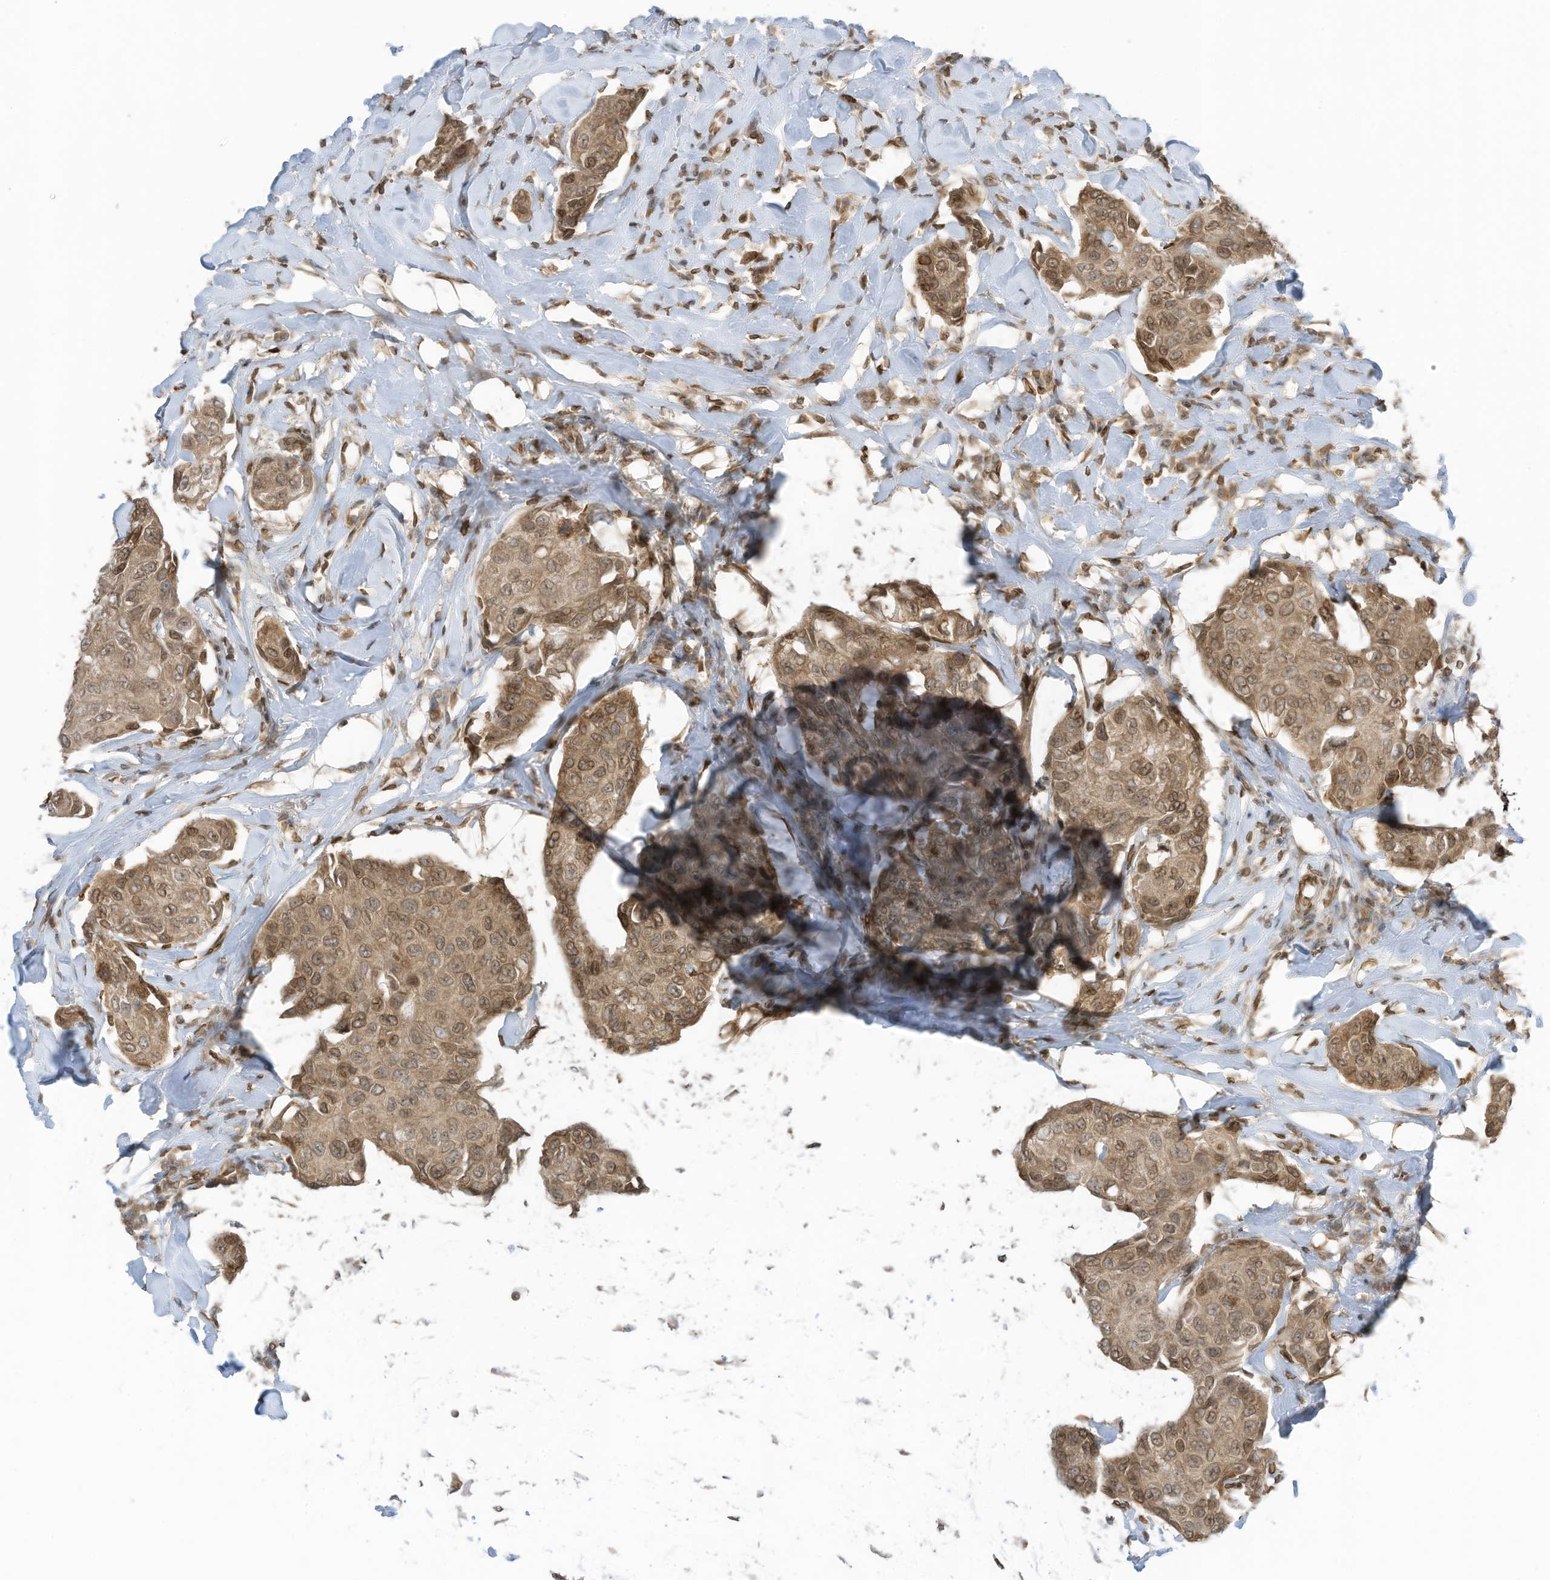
{"staining": {"intensity": "moderate", "quantity": ">75%", "location": "cytoplasmic/membranous,nuclear"}, "tissue": "breast cancer", "cell_type": "Tumor cells", "image_type": "cancer", "snomed": [{"axis": "morphology", "description": "Duct carcinoma"}, {"axis": "topography", "description": "Breast"}], "caption": "IHC of breast infiltrating ductal carcinoma shows medium levels of moderate cytoplasmic/membranous and nuclear positivity in approximately >75% of tumor cells. The staining was performed using DAB to visualize the protein expression in brown, while the nuclei were stained in blue with hematoxylin (Magnification: 20x).", "gene": "RABL3", "patient": {"sex": "female", "age": 80}}